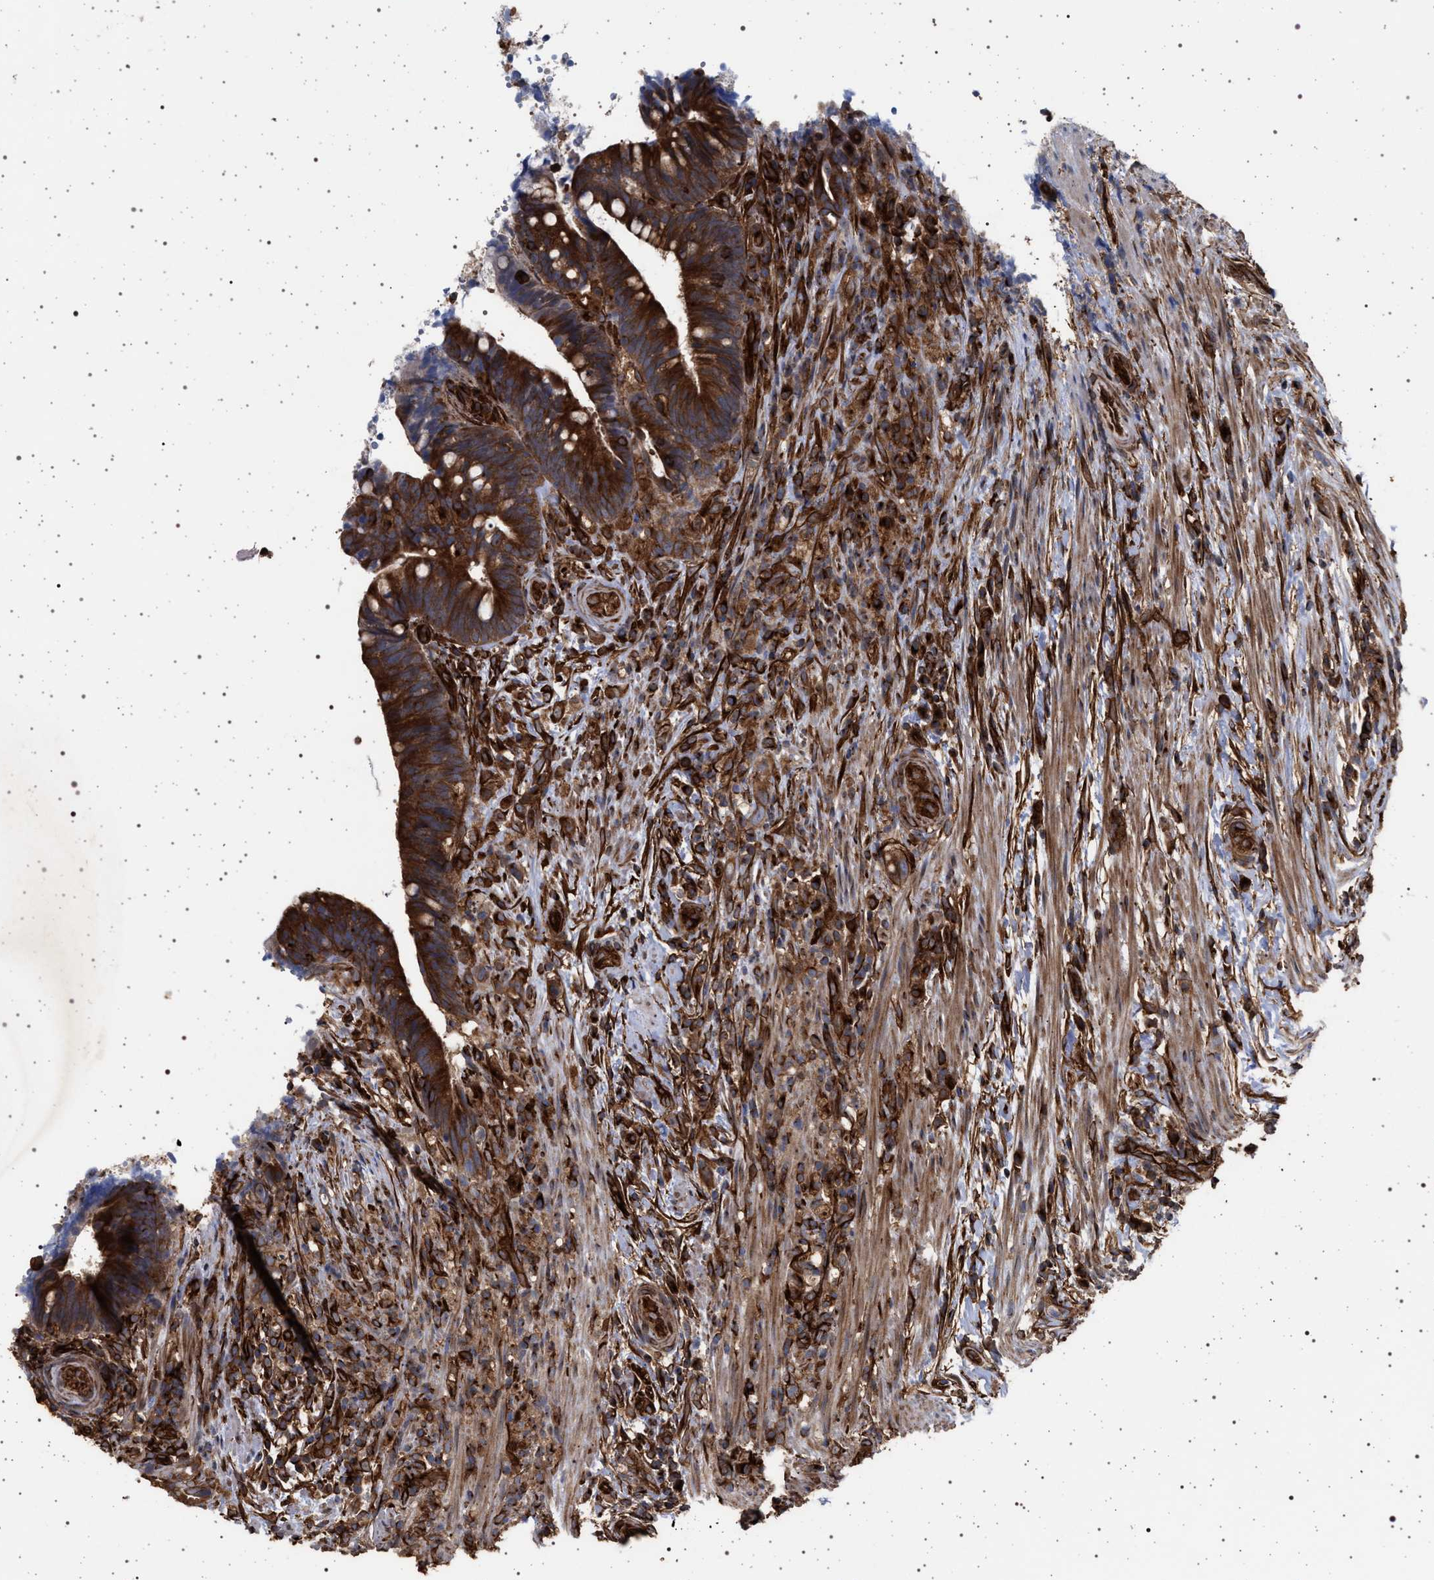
{"staining": {"intensity": "strong", "quantity": ">75%", "location": "cytoplasmic/membranous"}, "tissue": "colorectal cancer", "cell_type": "Tumor cells", "image_type": "cancer", "snomed": [{"axis": "morphology", "description": "Adenocarcinoma, NOS"}, {"axis": "topography", "description": "Colon"}], "caption": "Human colorectal adenocarcinoma stained for a protein (brown) displays strong cytoplasmic/membranous positive positivity in about >75% of tumor cells.", "gene": "IFT20", "patient": {"sex": "female", "age": 66}}